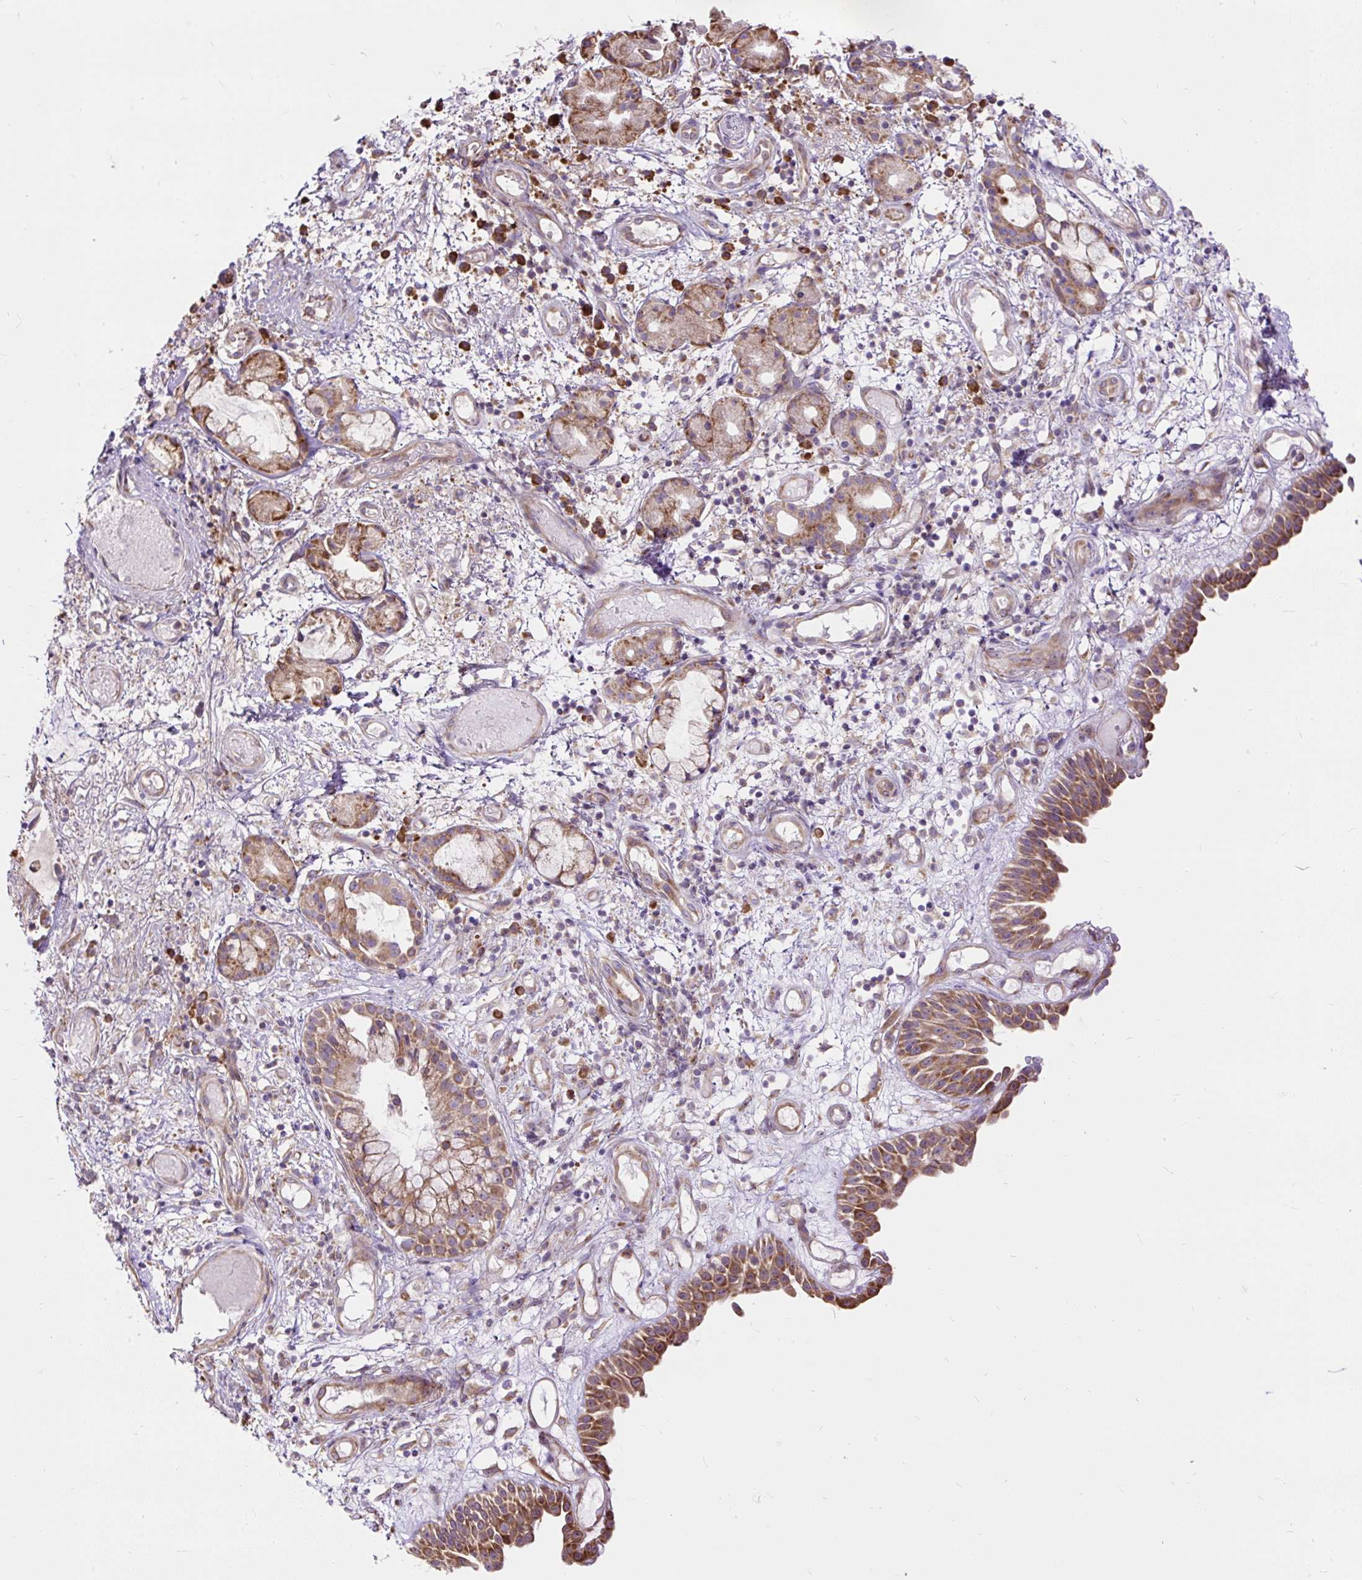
{"staining": {"intensity": "moderate", "quantity": ">75%", "location": "cytoplasmic/membranous"}, "tissue": "nasopharynx", "cell_type": "Respiratory epithelial cells", "image_type": "normal", "snomed": [{"axis": "morphology", "description": "Normal tissue, NOS"}, {"axis": "morphology", "description": "Inflammation, NOS"}, {"axis": "topography", "description": "Nasopharynx"}], "caption": "The immunohistochemical stain labels moderate cytoplasmic/membranous staining in respiratory epithelial cells of benign nasopharynx. (DAB IHC with brightfield microscopy, high magnification).", "gene": "RPS5", "patient": {"sex": "male", "age": 54}}